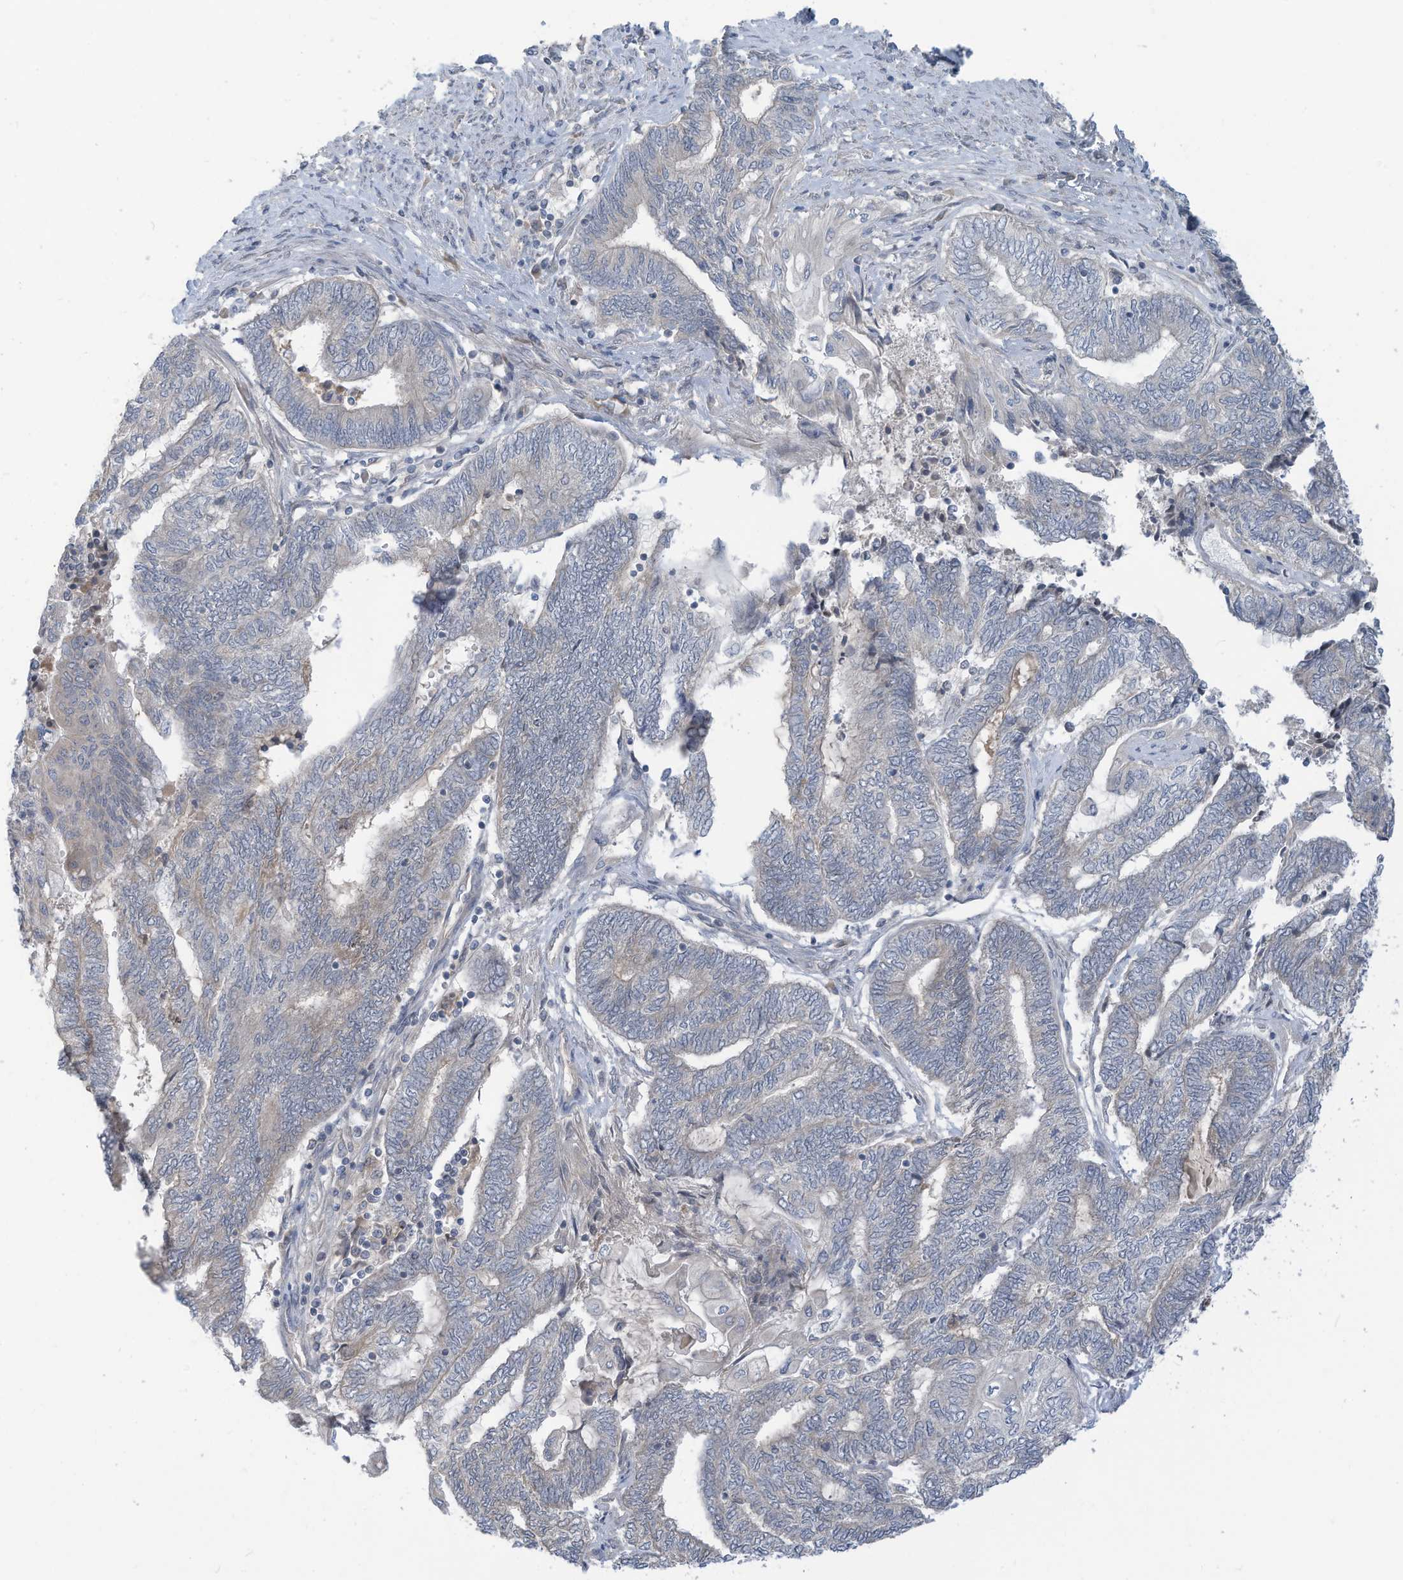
{"staining": {"intensity": "negative", "quantity": "none", "location": "none"}, "tissue": "endometrial cancer", "cell_type": "Tumor cells", "image_type": "cancer", "snomed": [{"axis": "morphology", "description": "Adenocarcinoma, NOS"}, {"axis": "topography", "description": "Uterus"}, {"axis": "topography", "description": "Endometrium"}], "caption": "Image shows no significant protein expression in tumor cells of endometrial cancer (adenocarcinoma).", "gene": "SCGB1D2", "patient": {"sex": "female", "age": 70}}